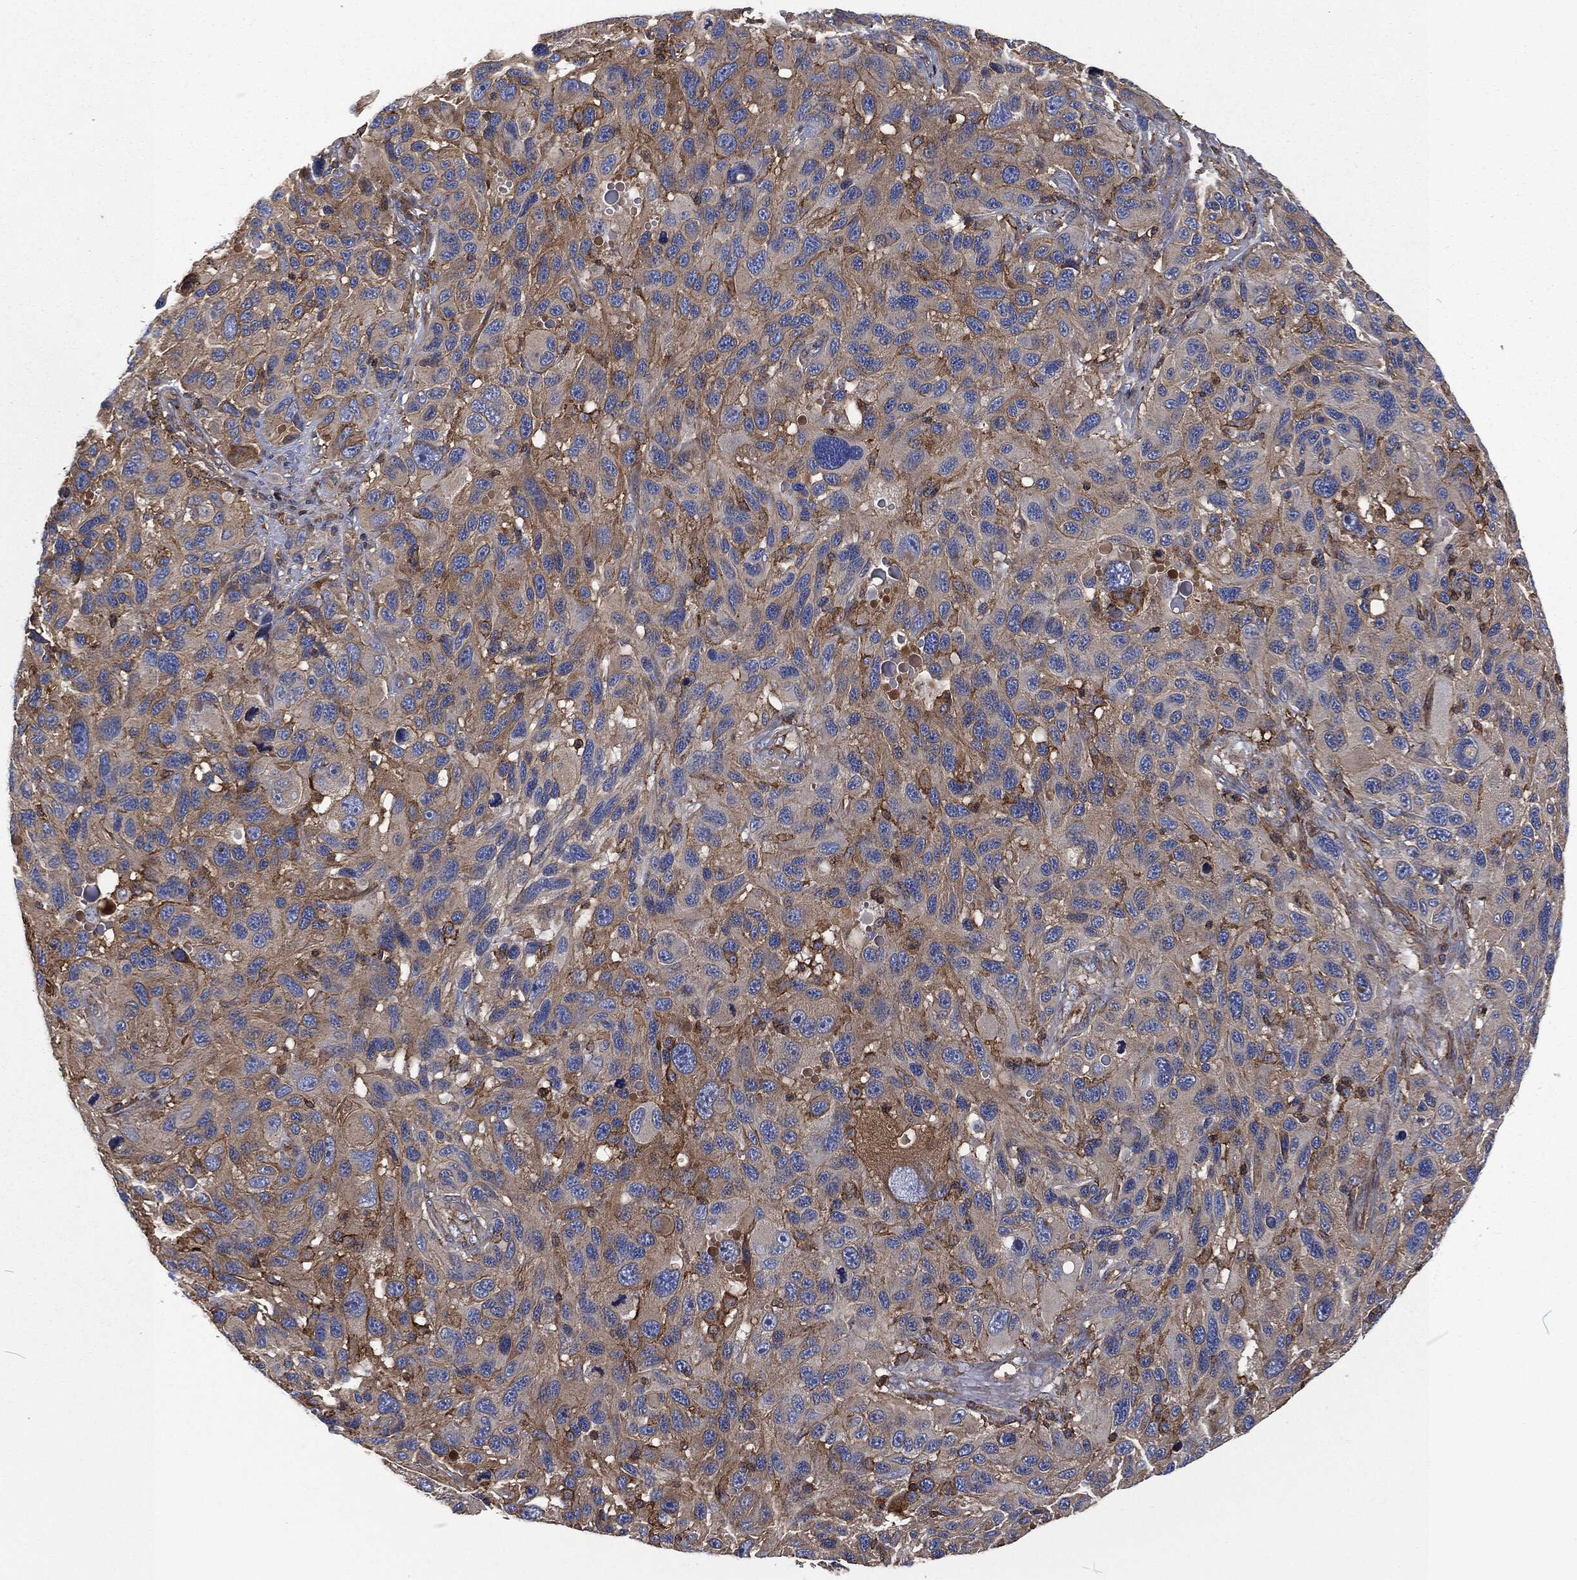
{"staining": {"intensity": "strong", "quantity": "<25%", "location": "cytoplasmic/membranous"}, "tissue": "melanoma", "cell_type": "Tumor cells", "image_type": "cancer", "snomed": [{"axis": "morphology", "description": "Malignant melanoma, NOS"}, {"axis": "topography", "description": "Skin"}], "caption": "IHC of melanoma displays medium levels of strong cytoplasmic/membranous positivity in about <25% of tumor cells.", "gene": "LGALS9", "patient": {"sex": "male", "age": 53}}